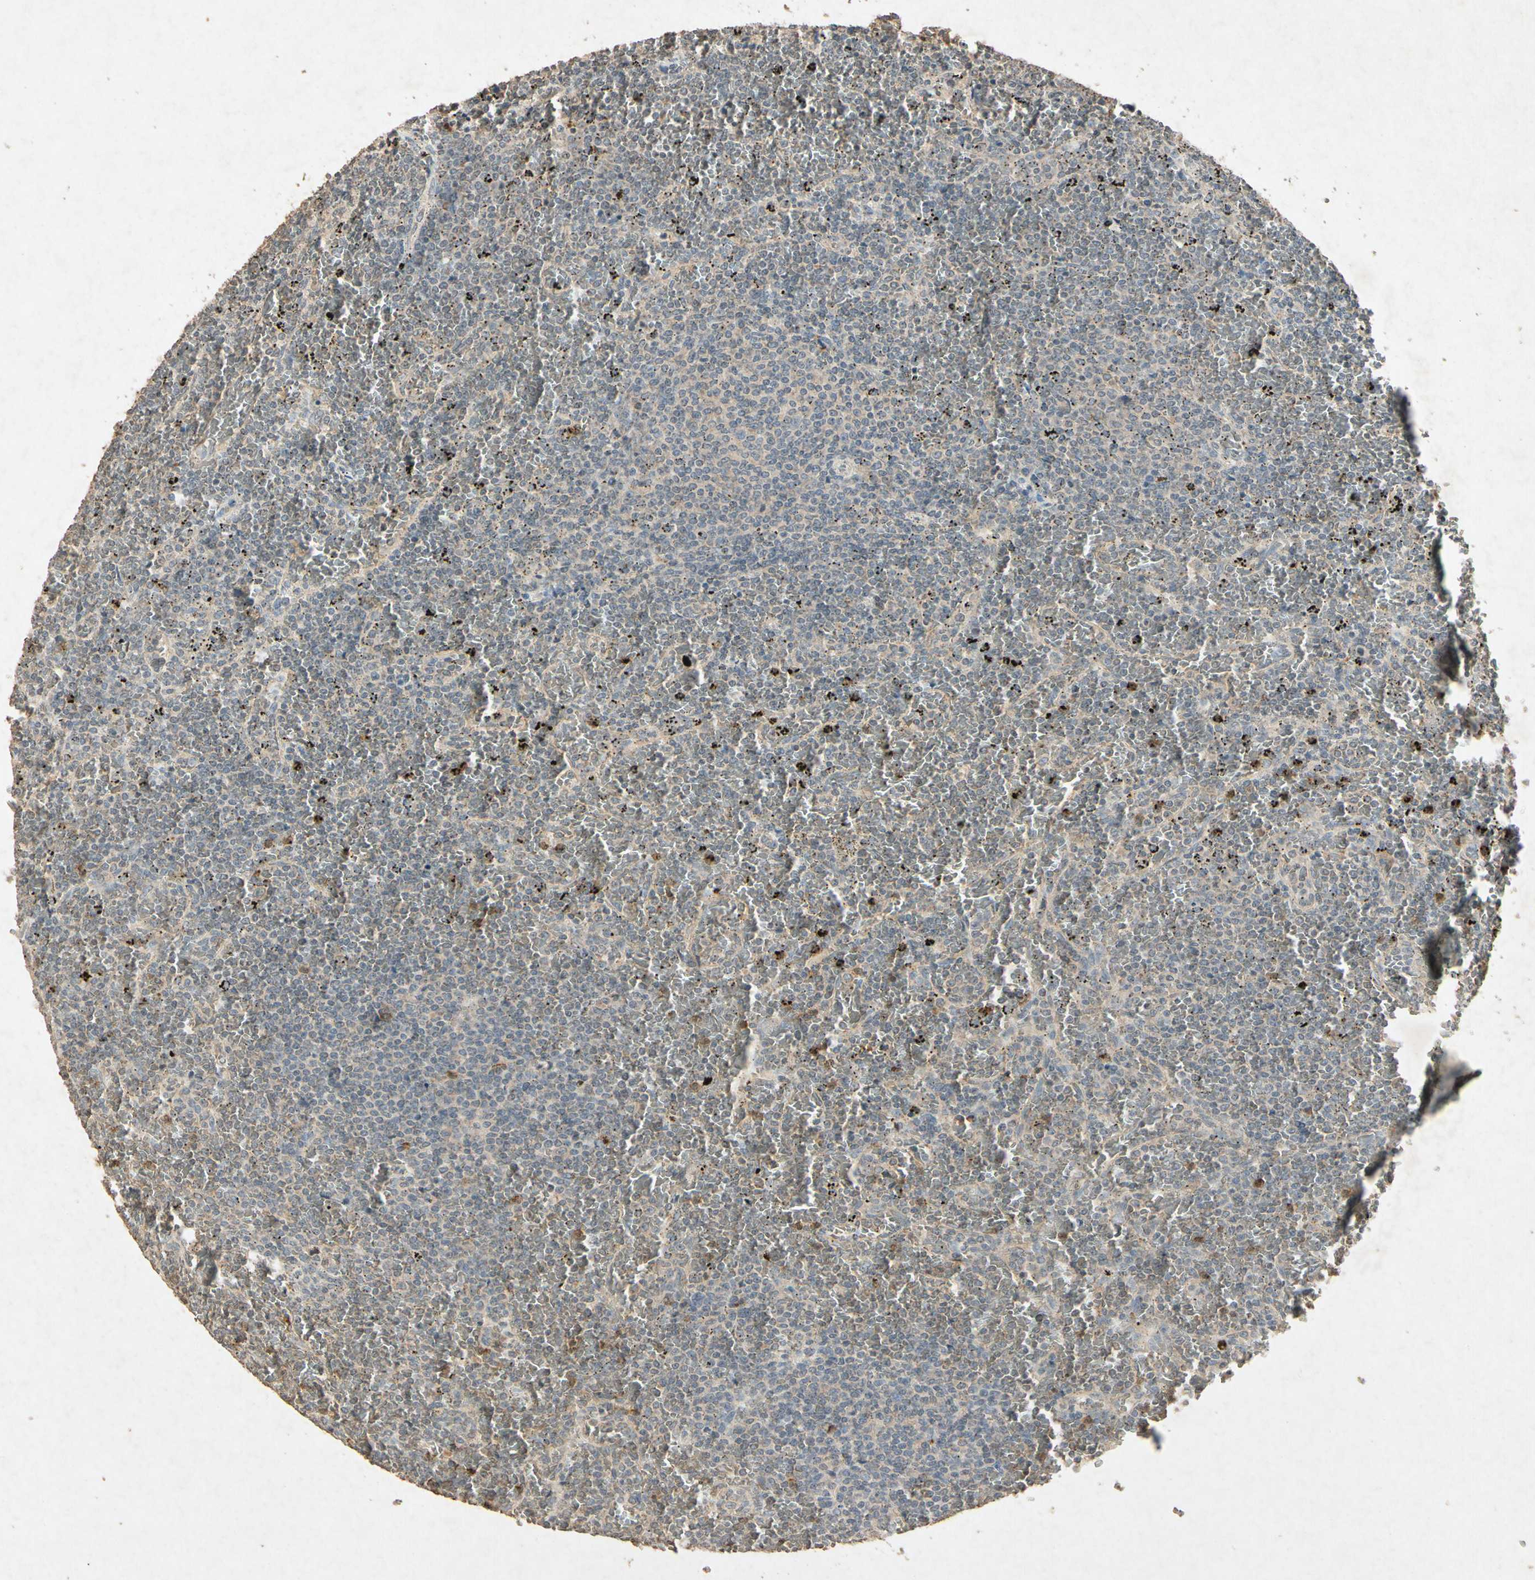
{"staining": {"intensity": "negative", "quantity": "none", "location": "none"}, "tissue": "lymphoma", "cell_type": "Tumor cells", "image_type": "cancer", "snomed": [{"axis": "morphology", "description": "Malignant lymphoma, non-Hodgkin's type, Low grade"}, {"axis": "topography", "description": "Spleen"}], "caption": "Immunohistochemistry photomicrograph of human lymphoma stained for a protein (brown), which displays no staining in tumor cells. (Immunohistochemistry, brightfield microscopy, high magnification).", "gene": "MSRB1", "patient": {"sex": "female", "age": 77}}